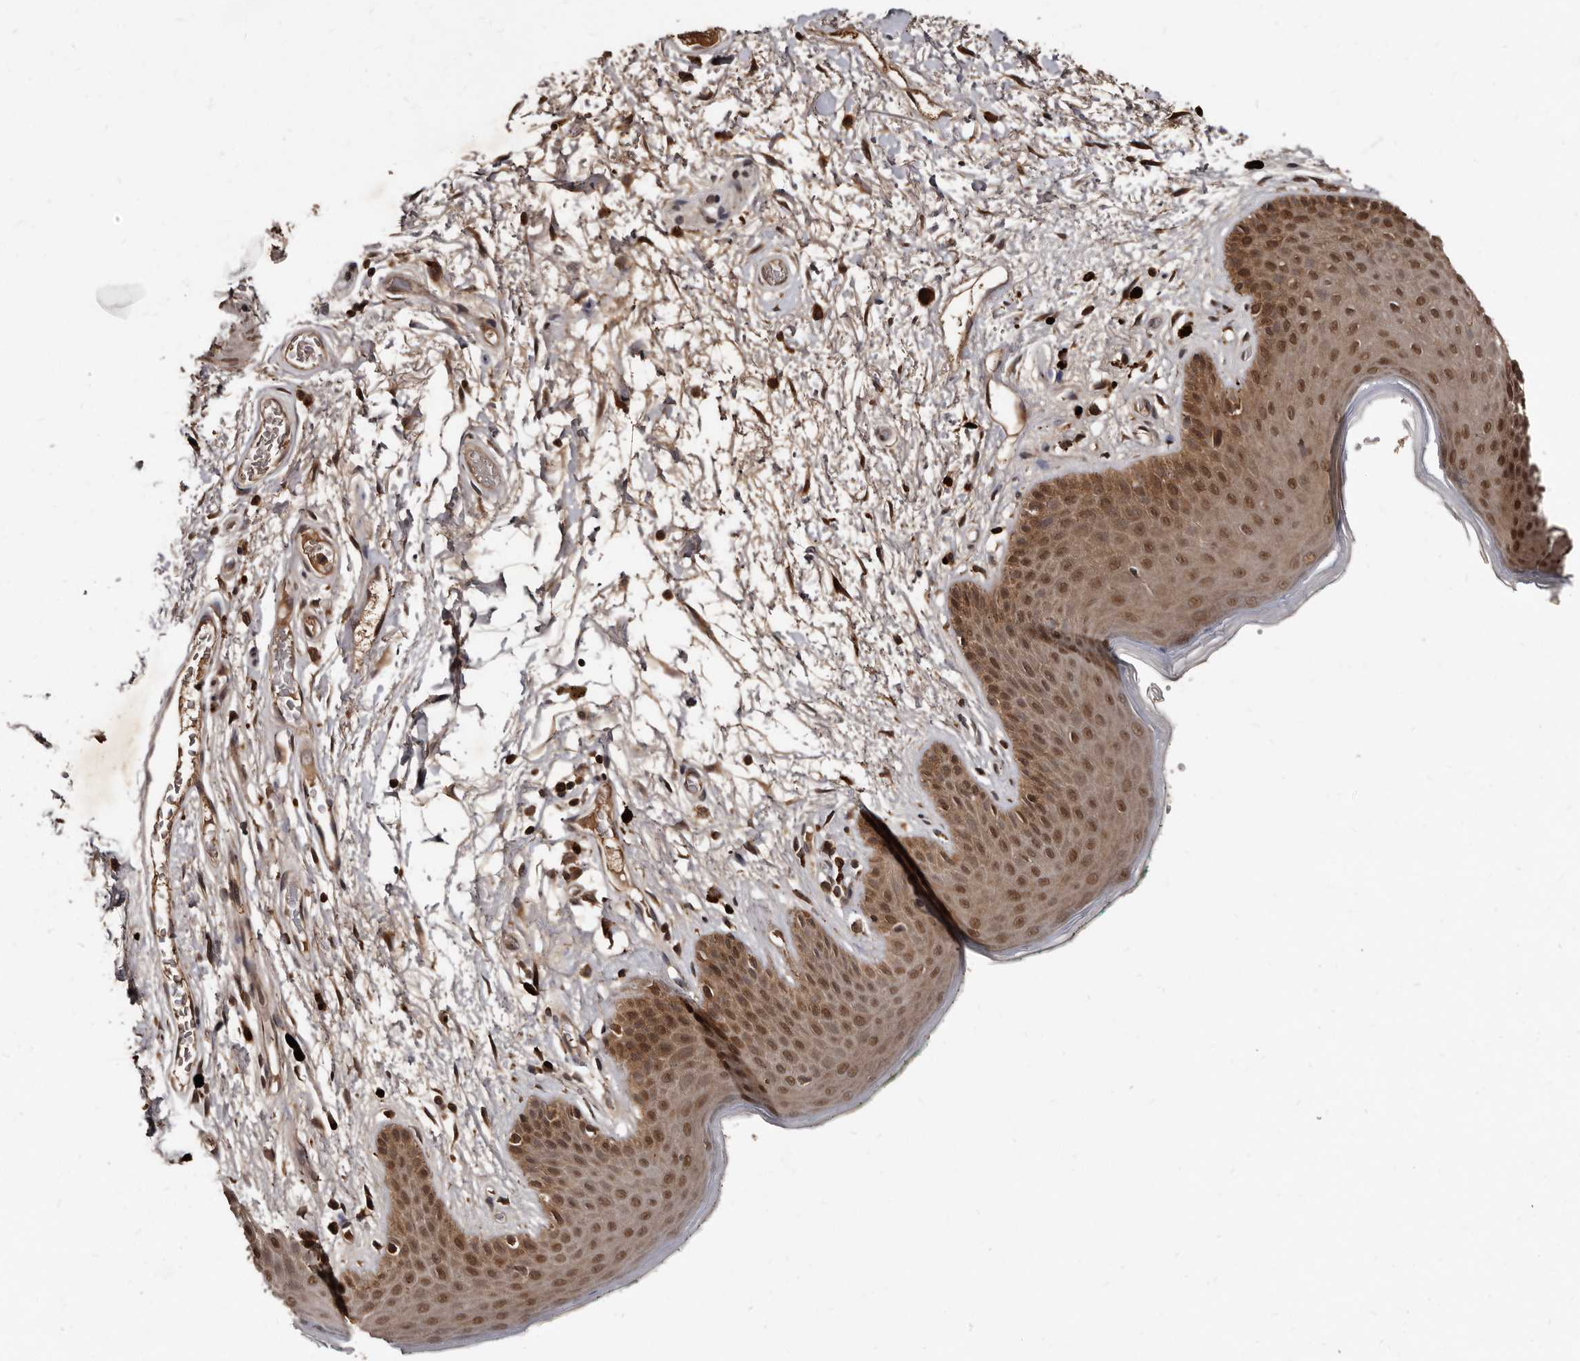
{"staining": {"intensity": "moderate", "quantity": ">75%", "location": "cytoplasmic/membranous,nuclear"}, "tissue": "skin", "cell_type": "Epidermal cells", "image_type": "normal", "snomed": [{"axis": "morphology", "description": "Normal tissue, NOS"}, {"axis": "topography", "description": "Anal"}], "caption": "Protein analysis of benign skin demonstrates moderate cytoplasmic/membranous,nuclear expression in about >75% of epidermal cells.", "gene": "PMVK", "patient": {"sex": "male", "age": 74}}